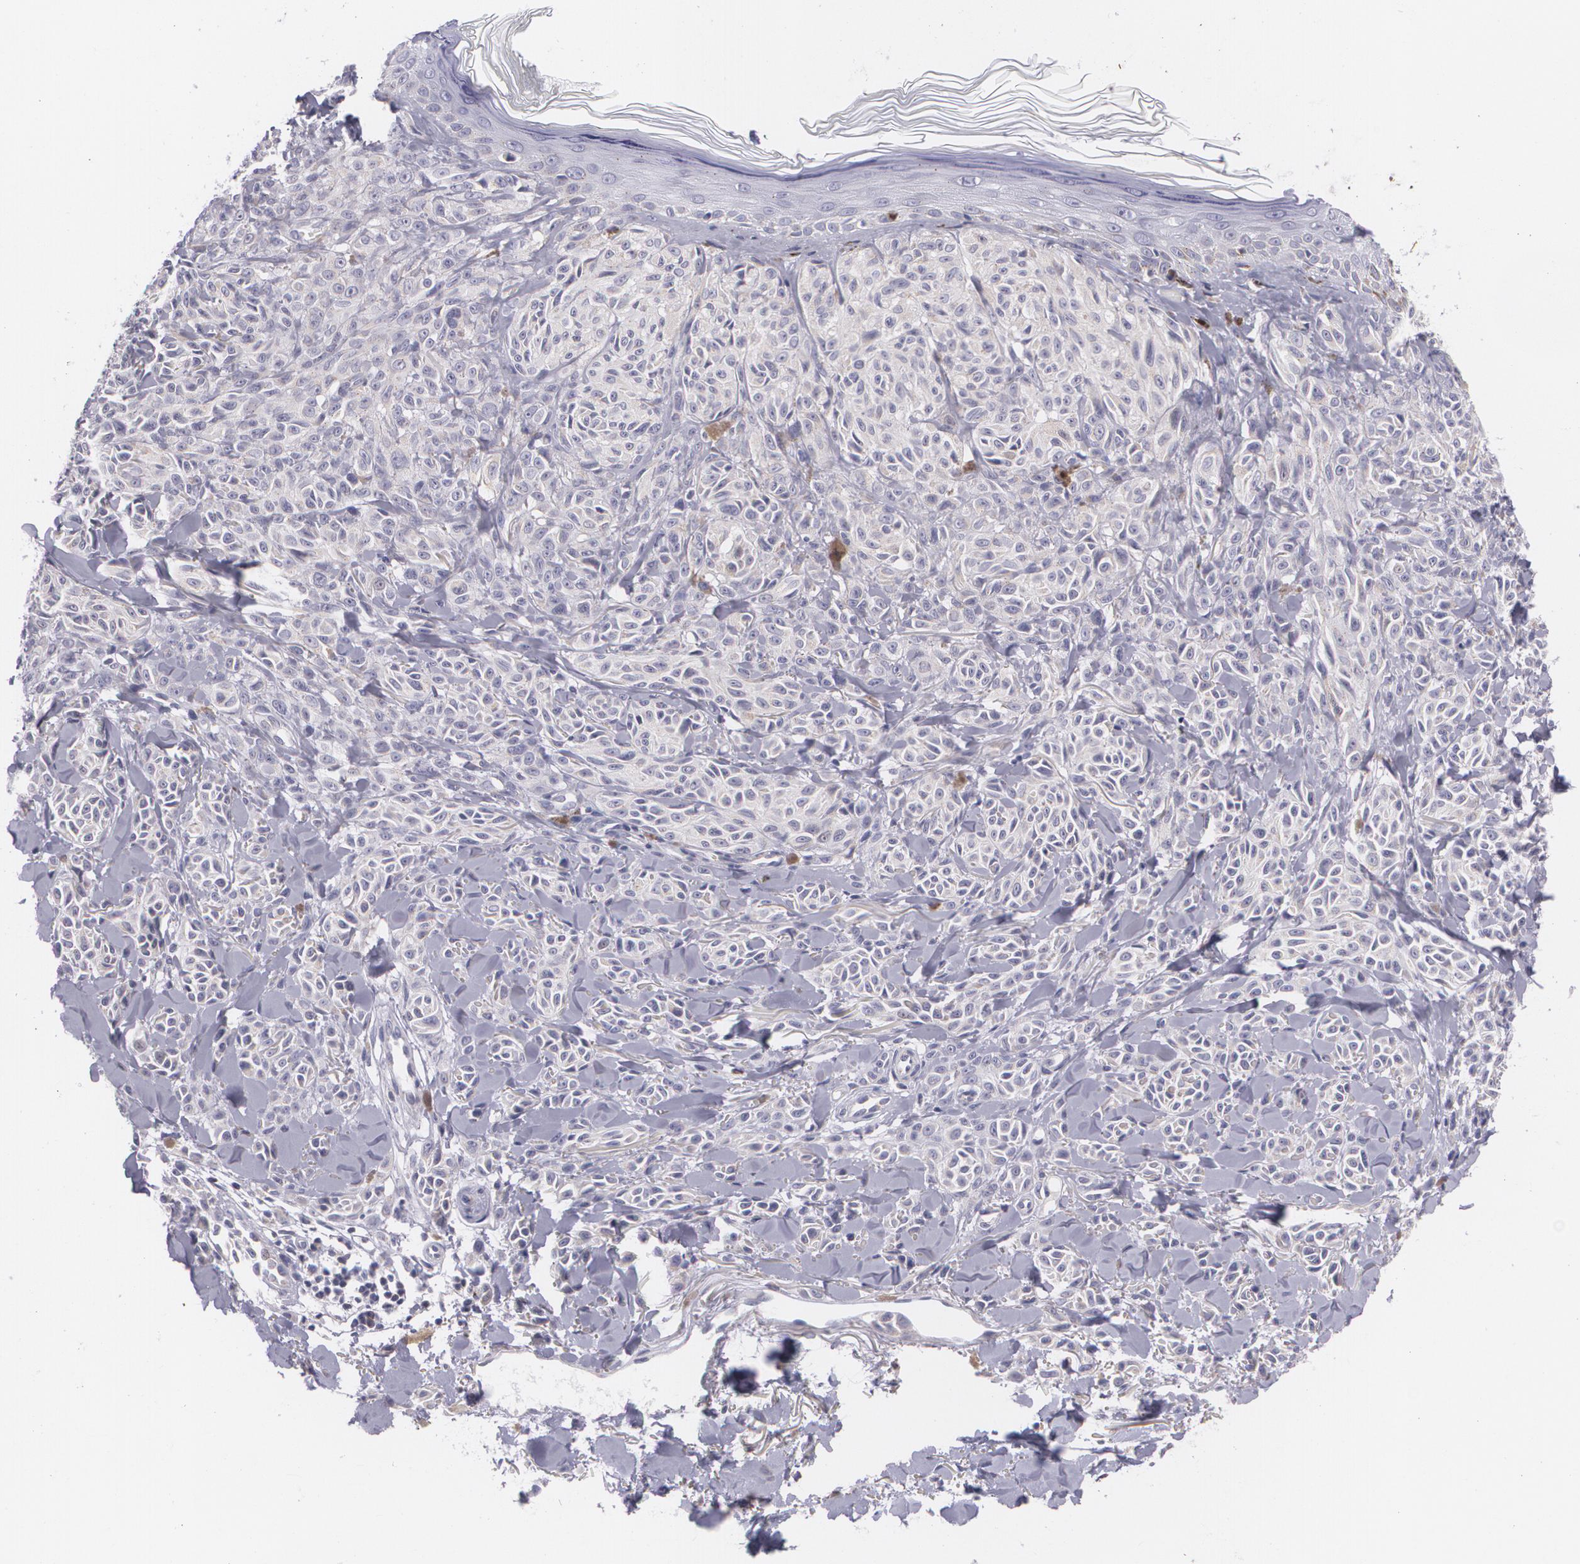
{"staining": {"intensity": "negative", "quantity": "none", "location": "none"}, "tissue": "melanoma", "cell_type": "Tumor cells", "image_type": "cancer", "snomed": [{"axis": "morphology", "description": "Malignant melanoma, NOS"}, {"axis": "topography", "description": "Skin"}], "caption": "Immunohistochemistry photomicrograph of human malignant melanoma stained for a protein (brown), which demonstrates no expression in tumor cells.", "gene": "CILK1", "patient": {"sex": "female", "age": 73}}